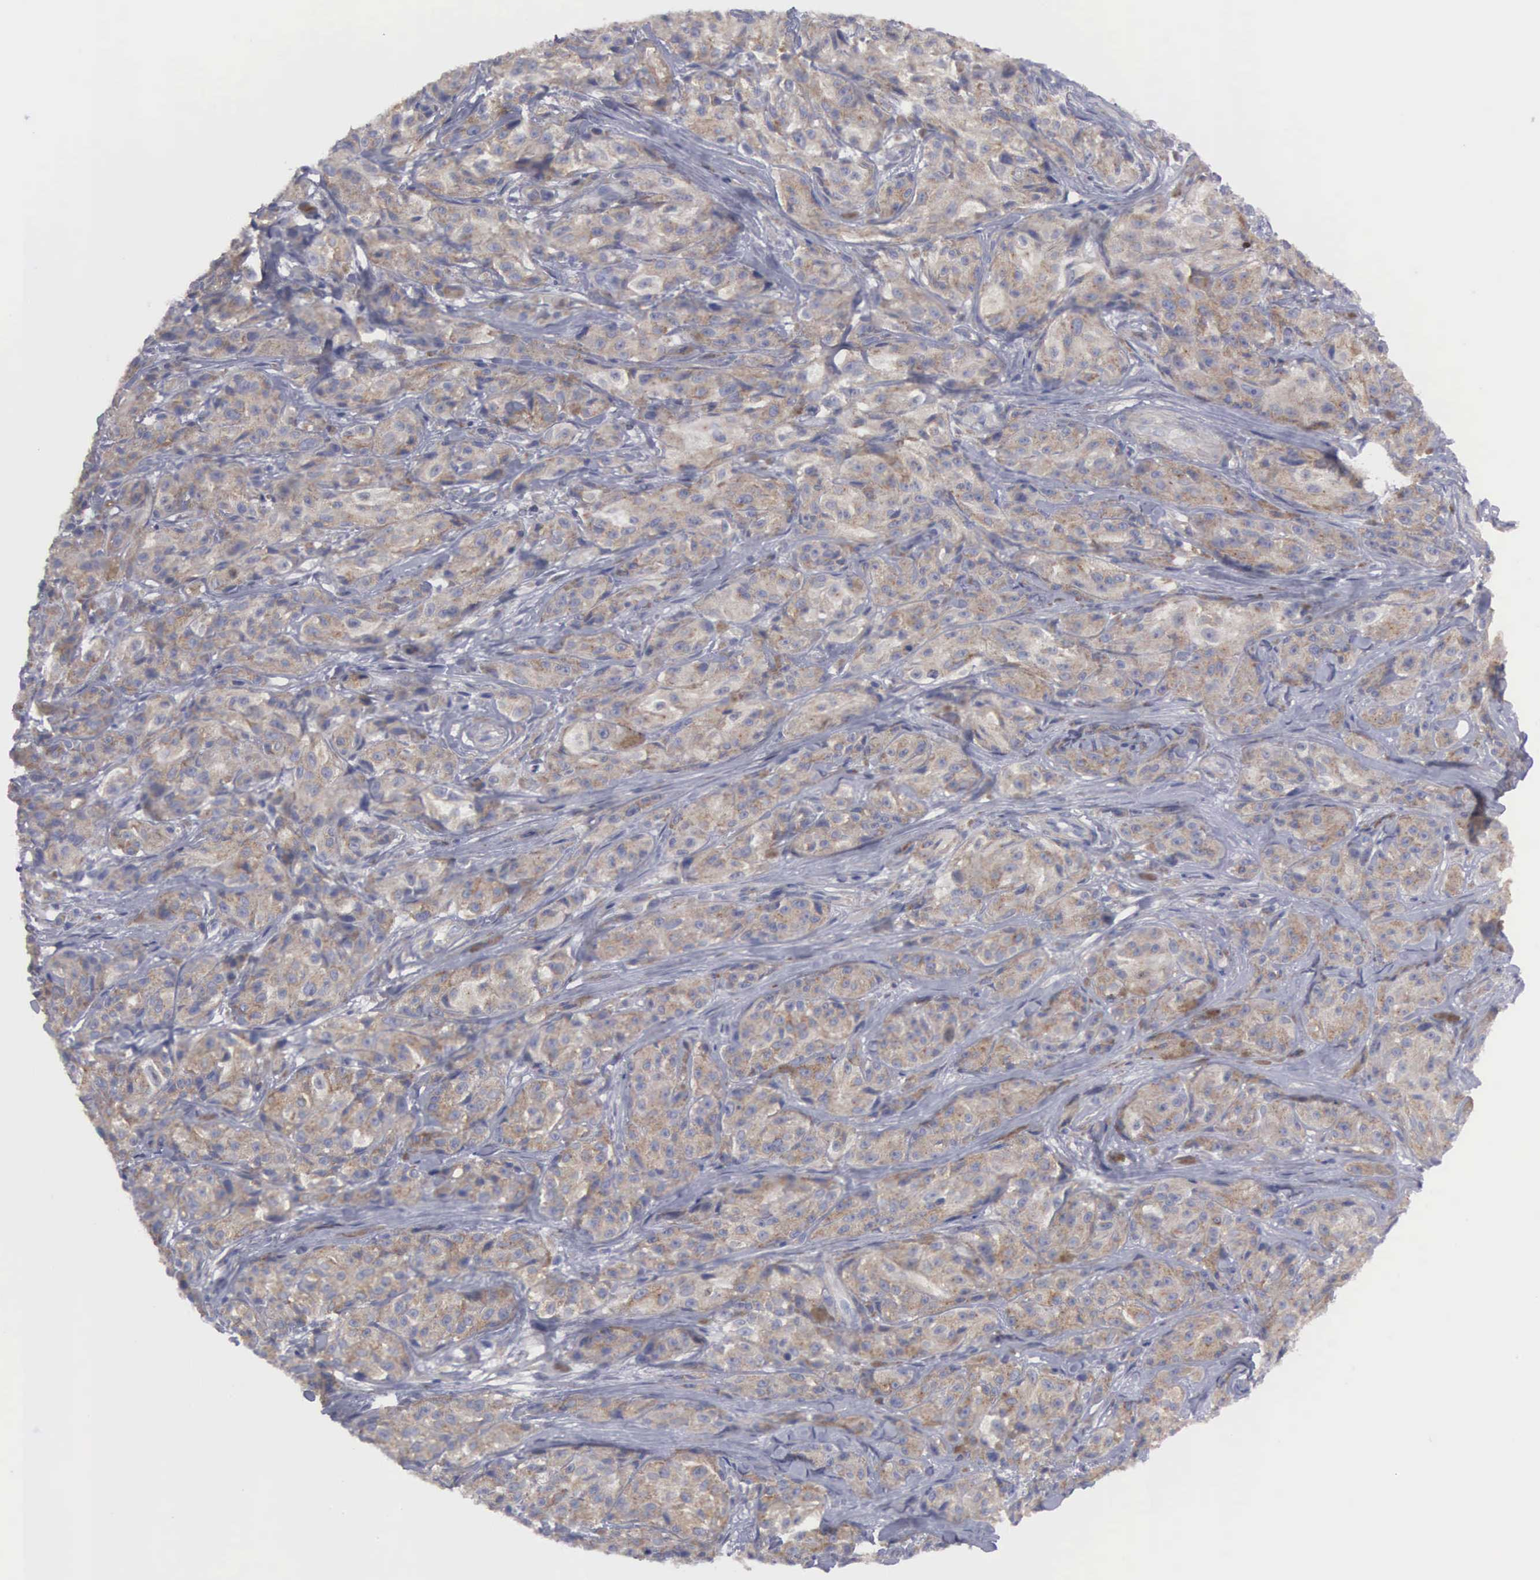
{"staining": {"intensity": "weak", "quantity": ">75%", "location": "cytoplasmic/membranous"}, "tissue": "melanoma", "cell_type": "Tumor cells", "image_type": "cancer", "snomed": [{"axis": "morphology", "description": "Malignant melanoma, NOS"}, {"axis": "topography", "description": "Skin"}], "caption": "This micrograph shows melanoma stained with immunohistochemistry (IHC) to label a protein in brown. The cytoplasmic/membranous of tumor cells show weak positivity for the protein. Nuclei are counter-stained blue.", "gene": "CEP170B", "patient": {"sex": "male", "age": 56}}